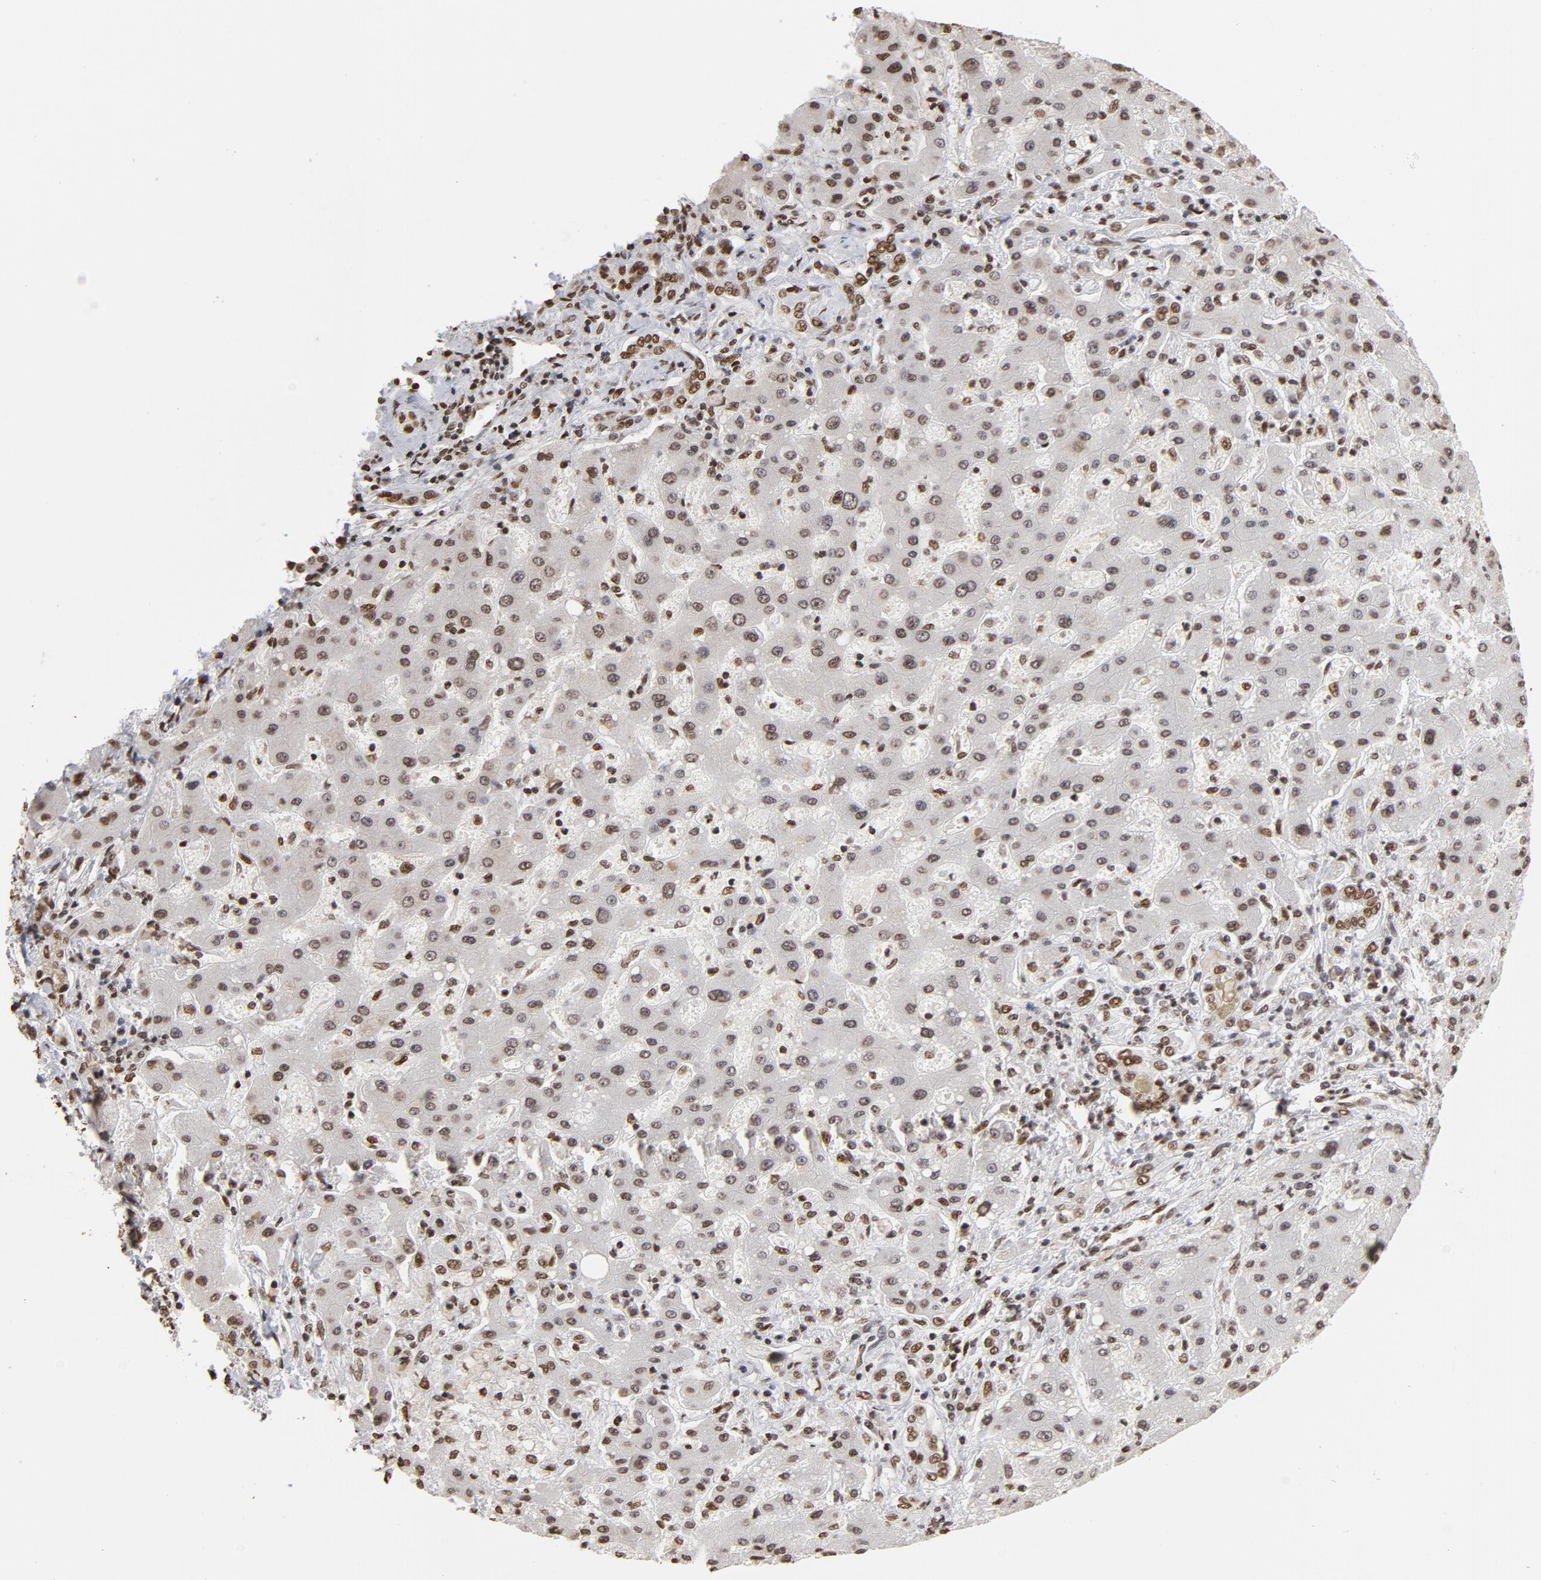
{"staining": {"intensity": "moderate", "quantity": ">75%", "location": "nuclear"}, "tissue": "liver cancer", "cell_type": "Tumor cells", "image_type": "cancer", "snomed": [{"axis": "morphology", "description": "Cholangiocarcinoma"}, {"axis": "topography", "description": "Liver"}], "caption": "The image displays staining of cholangiocarcinoma (liver), revealing moderate nuclear protein expression (brown color) within tumor cells. (DAB (3,3'-diaminobenzidine) IHC, brown staining for protein, blue staining for nuclei).", "gene": "TP53BP1", "patient": {"sex": "male", "age": 50}}